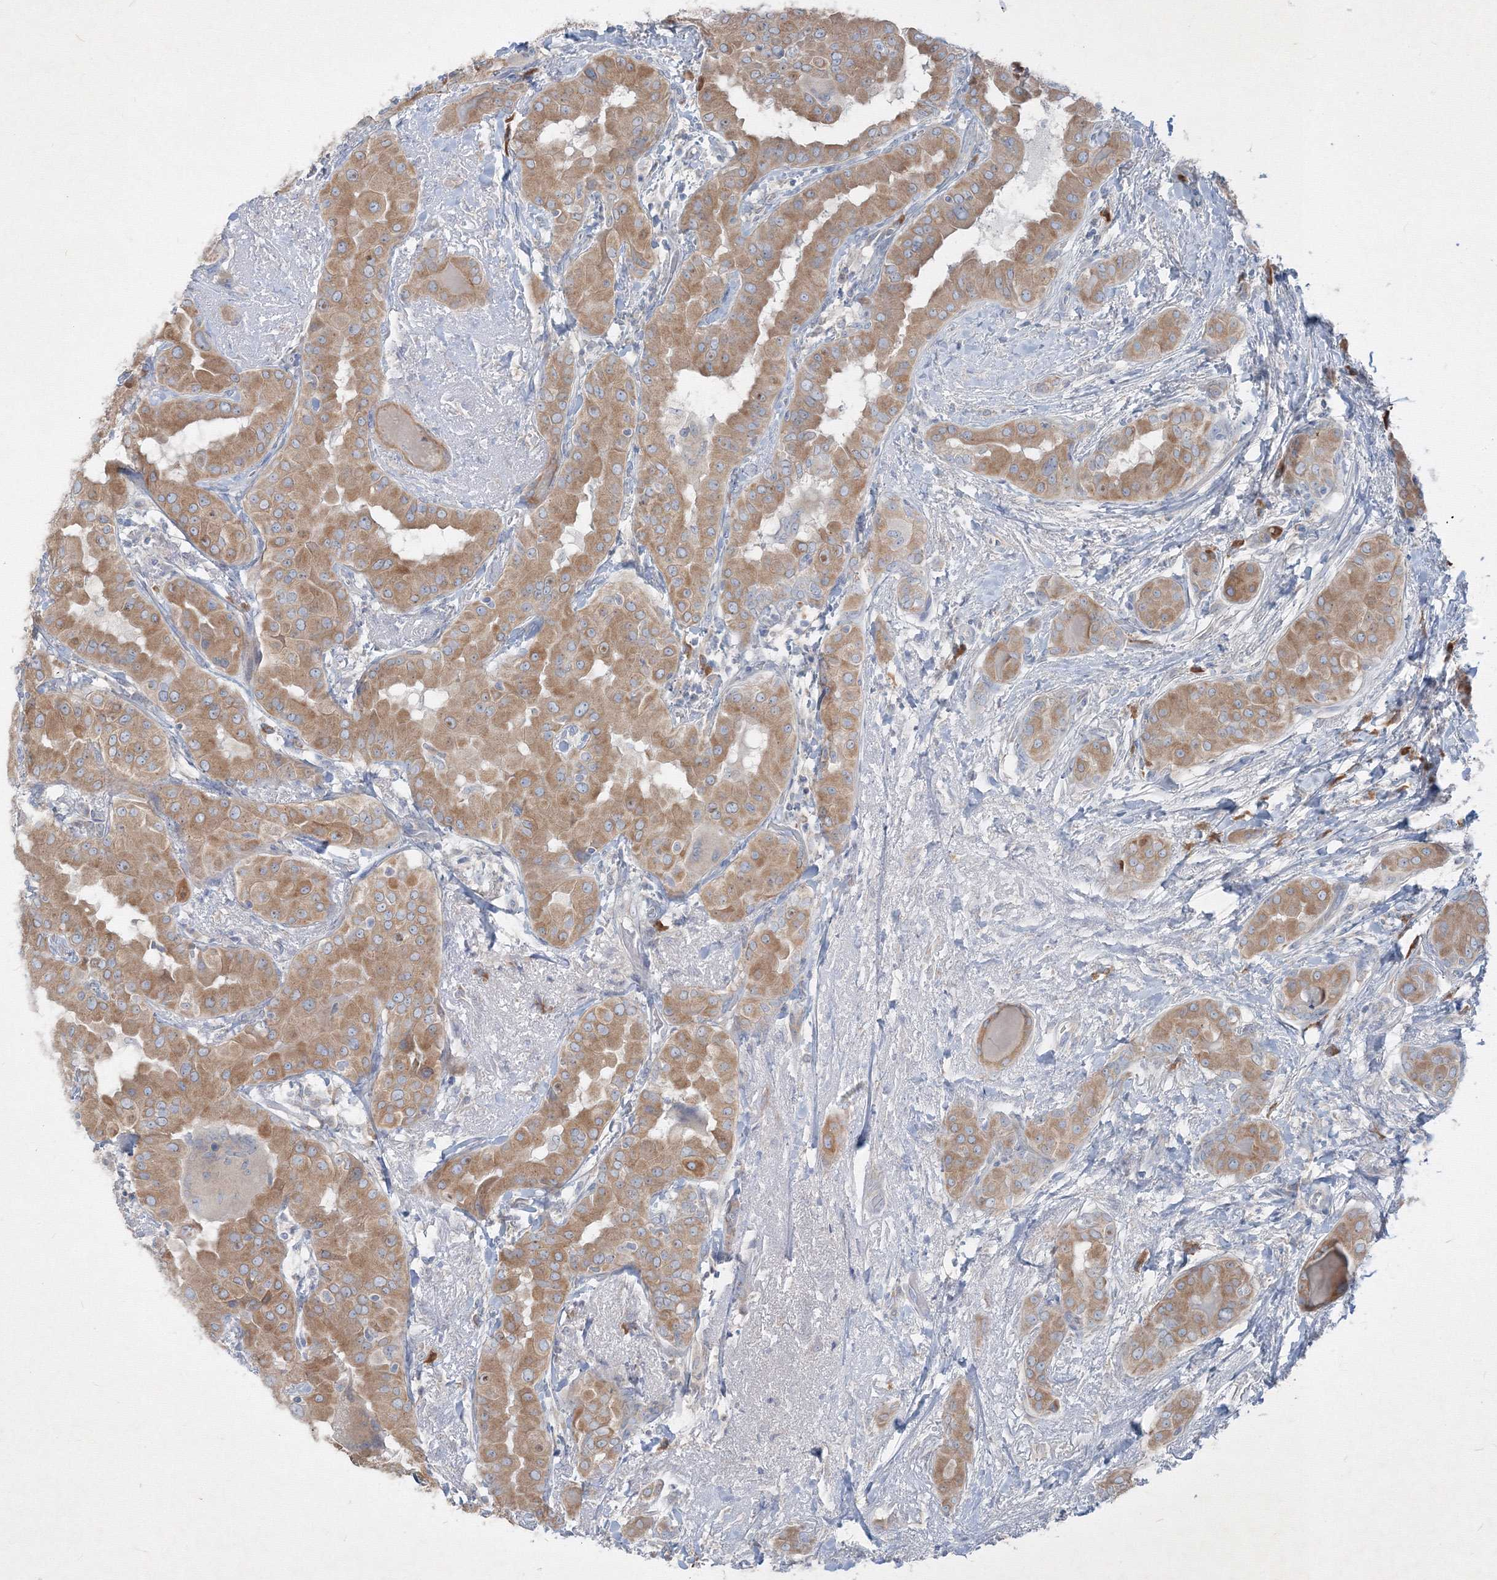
{"staining": {"intensity": "moderate", "quantity": ">75%", "location": "cytoplasmic/membranous"}, "tissue": "thyroid cancer", "cell_type": "Tumor cells", "image_type": "cancer", "snomed": [{"axis": "morphology", "description": "Papillary adenocarcinoma, NOS"}, {"axis": "topography", "description": "Thyroid gland"}], "caption": "Immunohistochemical staining of human thyroid cancer exhibits medium levels of moderate cytoplasmic/membranous protein expression in approximately >75% of tumor cells. (DAB (3,3'-diaminobenzidine) = brown stain, brightfield microscopy at high magnification).", "gene": "IFNAR1", "patient": {"sex": "male", "age": 33}}